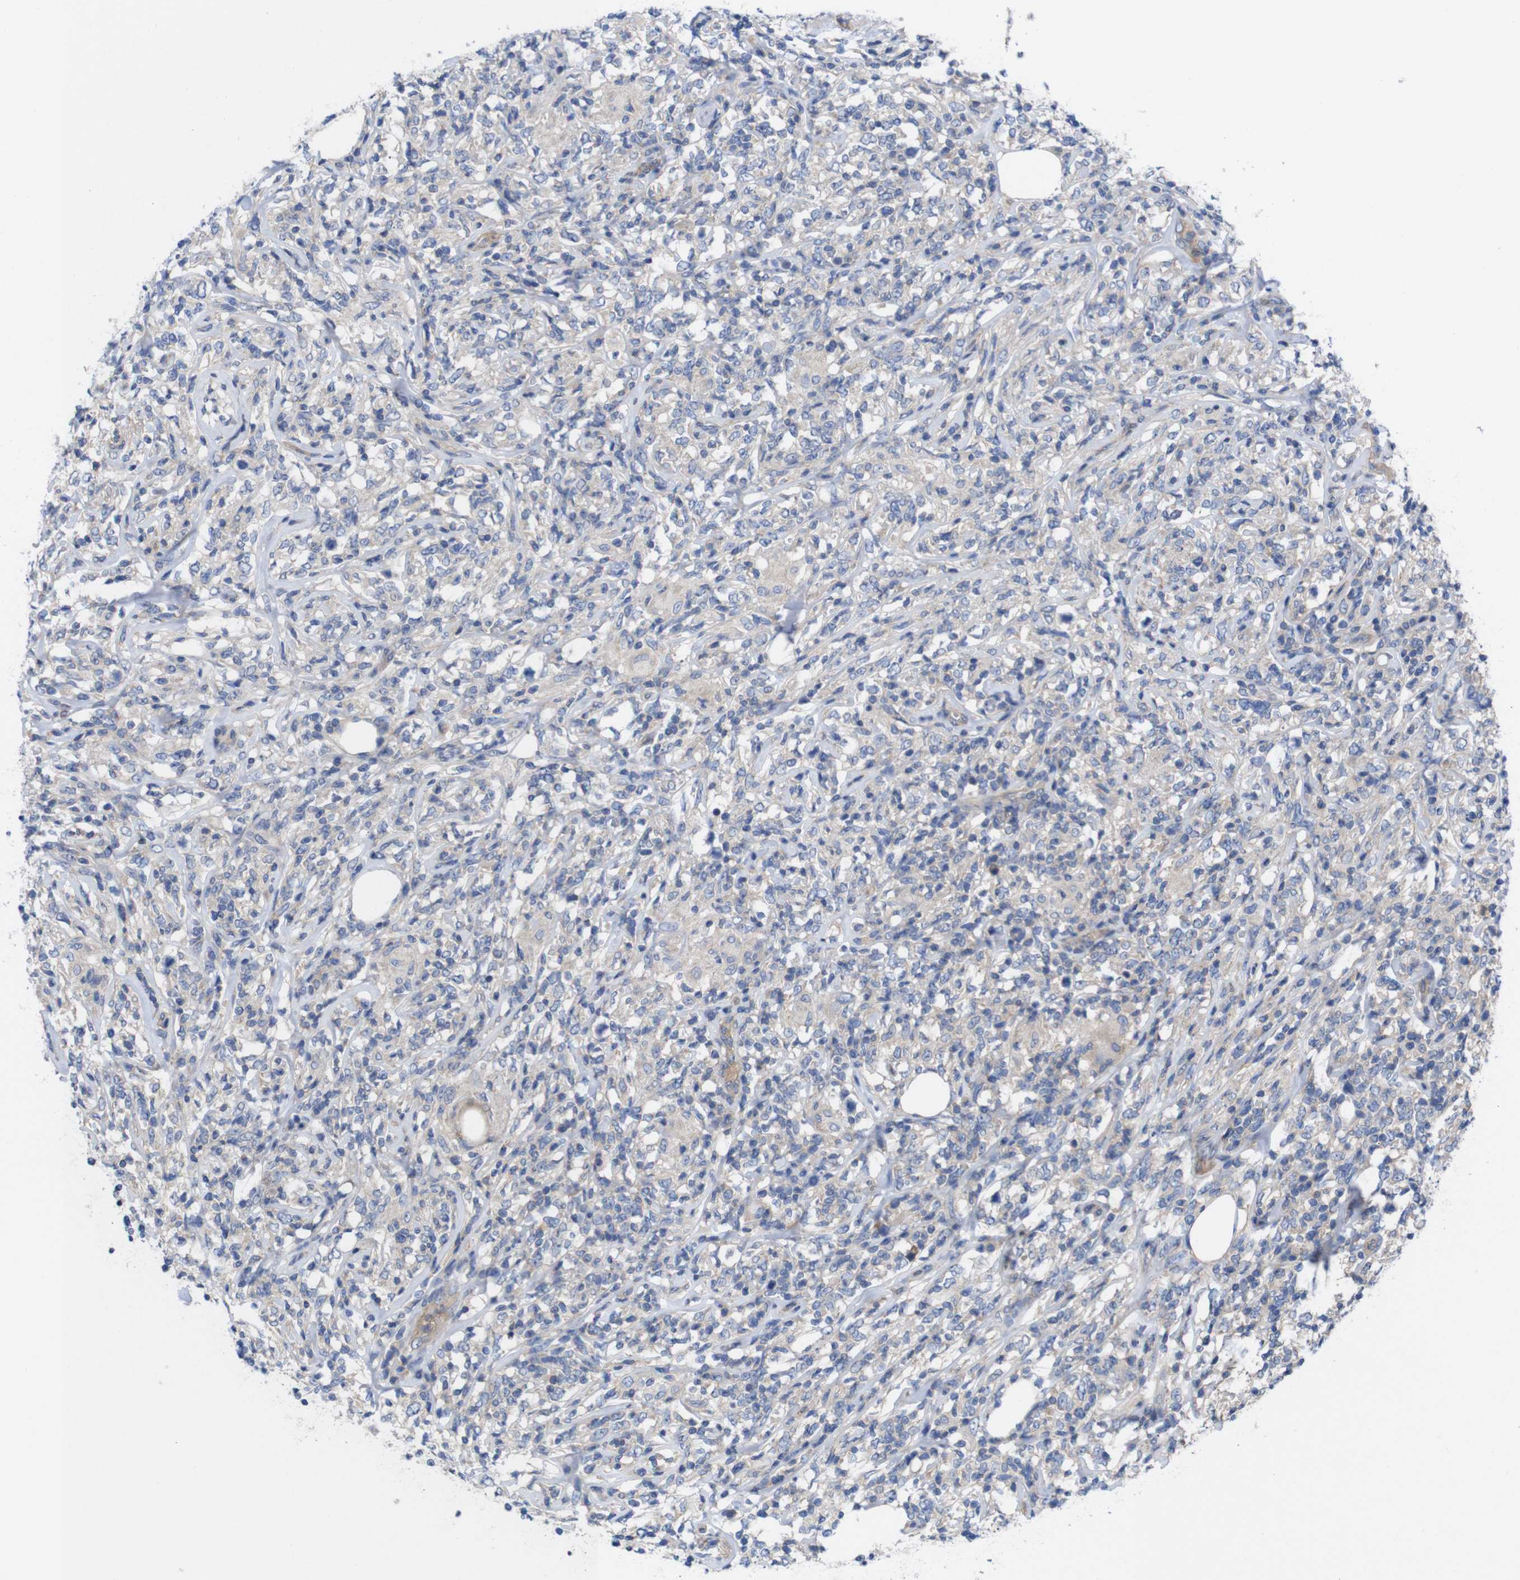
{"staining": {"intensity": "negative", "quantity": "none", "location": "none"}, "tissue": "lymphoma", "cell_type": "Tumor cells", "image_type": "cancer", "snomed": [{"axis": "morphology", "description": "Malignant lymphoma, non-Hodgkin's type, High grade"}, {"axis": "topography", "description": "Lymph node"}], "caption": "Immunohistochemistry (IHC) of lymphoma exhibits no positivity in tumor cells.", "gene": "USH1C", "patient": {"sex": "female", "age": 84}}